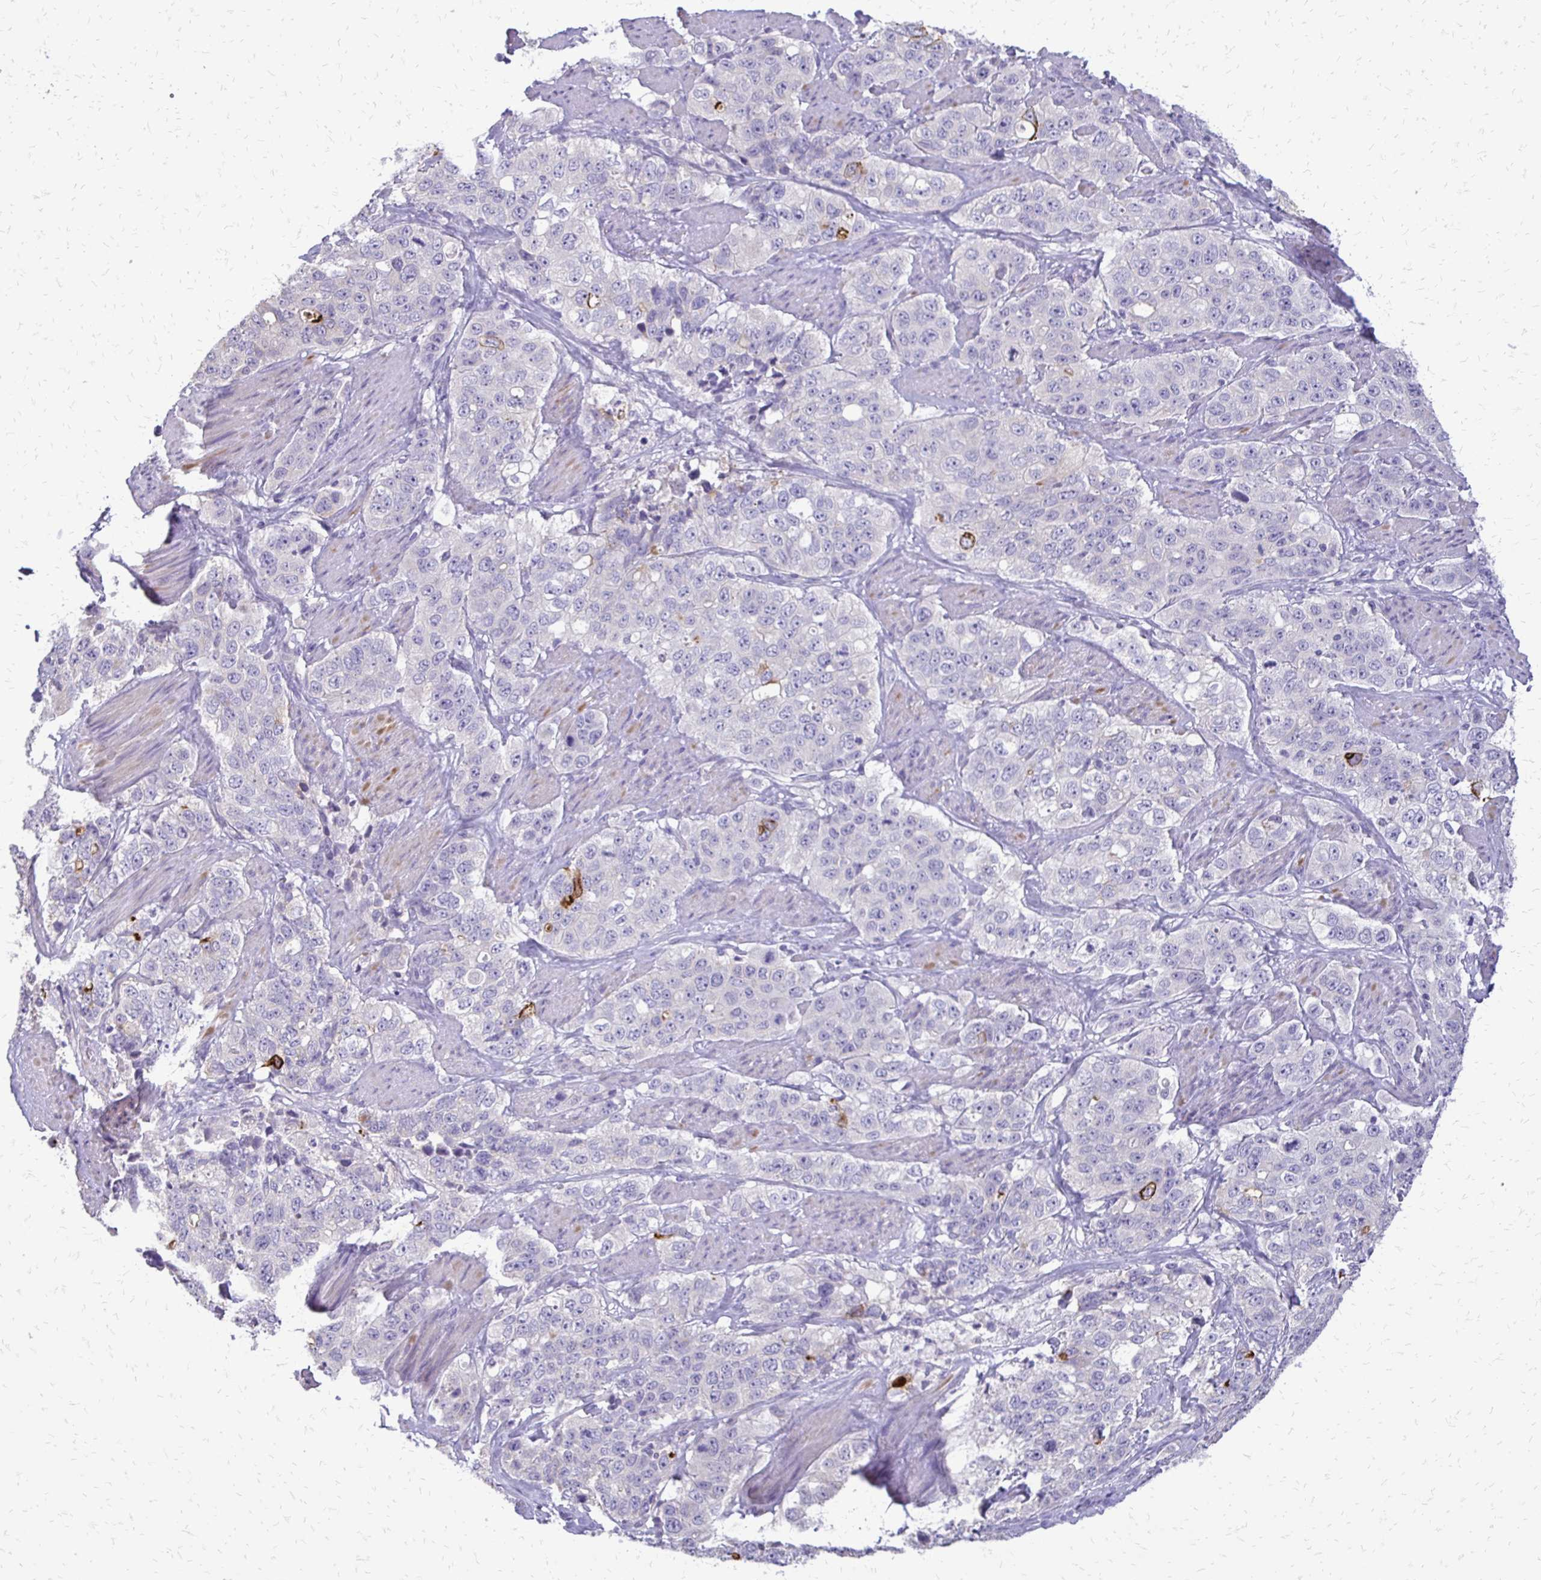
{"staining": {"intensity": "negative", "quantity": "none", "location": "none"}, "tissue": "stomach cancer", "cell_type": "Tumor cells", "image_type": "cancer", "snomed": [{"axis": "morphology", "description": "Adenocarcinoma, NOS"}, {"axis": "topography", "description": "Stomach"}], "caption": "There is no significant expression in tumor cells of stomach cancer. (Brightfield microscopy of DAB IHC at high magnification).", "gene": "ALPG", "patient": {"sex": "male", "age": 48}}